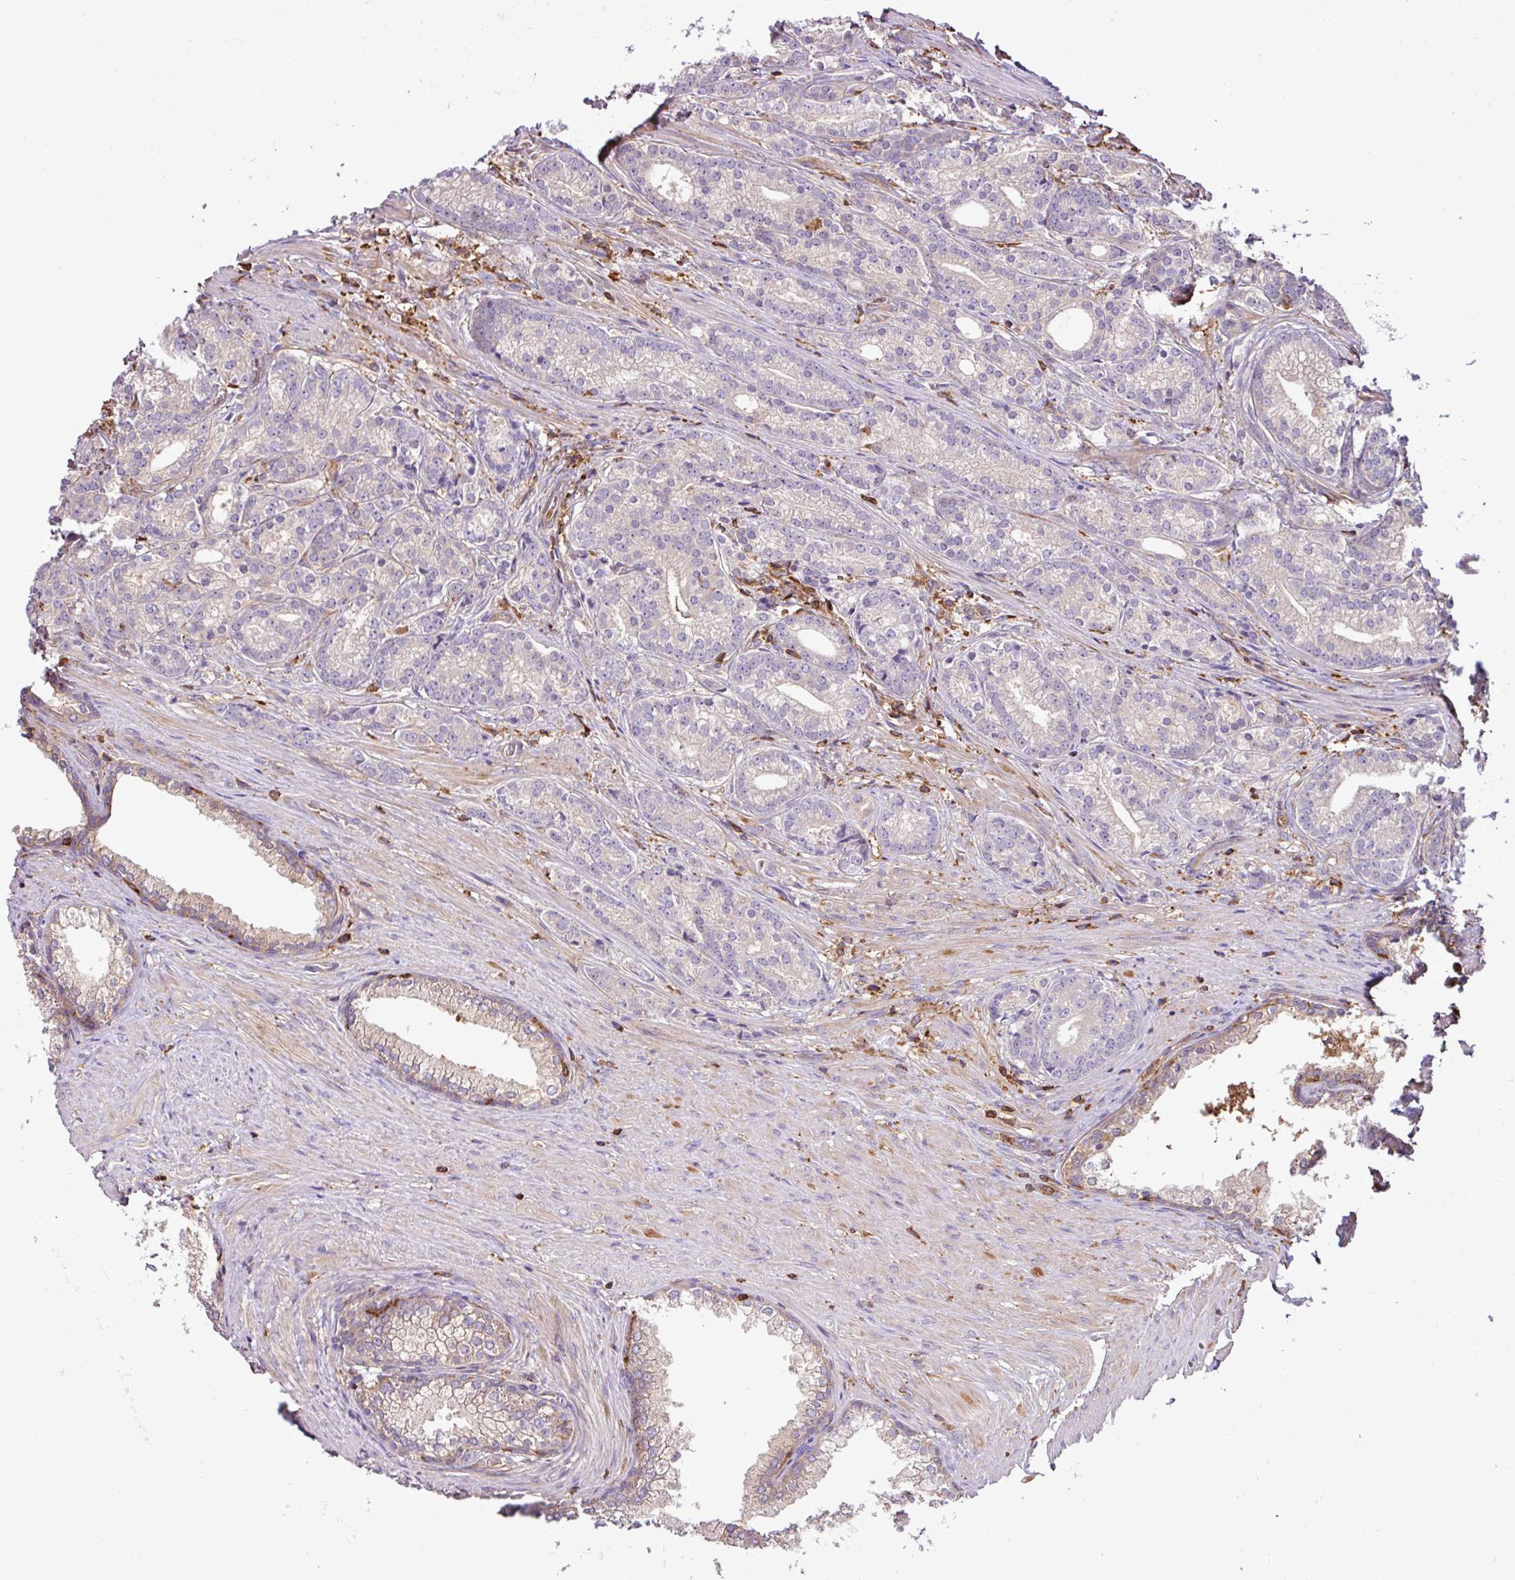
{"staining": {"intensity": "negative", "quantity": "none", "location": "none"}, "tissue": "prostate cancer", "cell_type": "Tumor cells", "image_type": "cancer", "snomed": [{"axis": "morphology", "description": "Adenocarcinoma, Low grade"}, {"axis": "topography", "description": "Prostate"}], "caption": "The photomicrograph shows no significant expression in tumor cells of prostate cancer. Brightfield microscopy of IHC stained with DAB (brown) and hematoxylin (blue), captured at high magnification.", "gene": "PGAP6", "patient": {"sex": "male", "age": 71}}